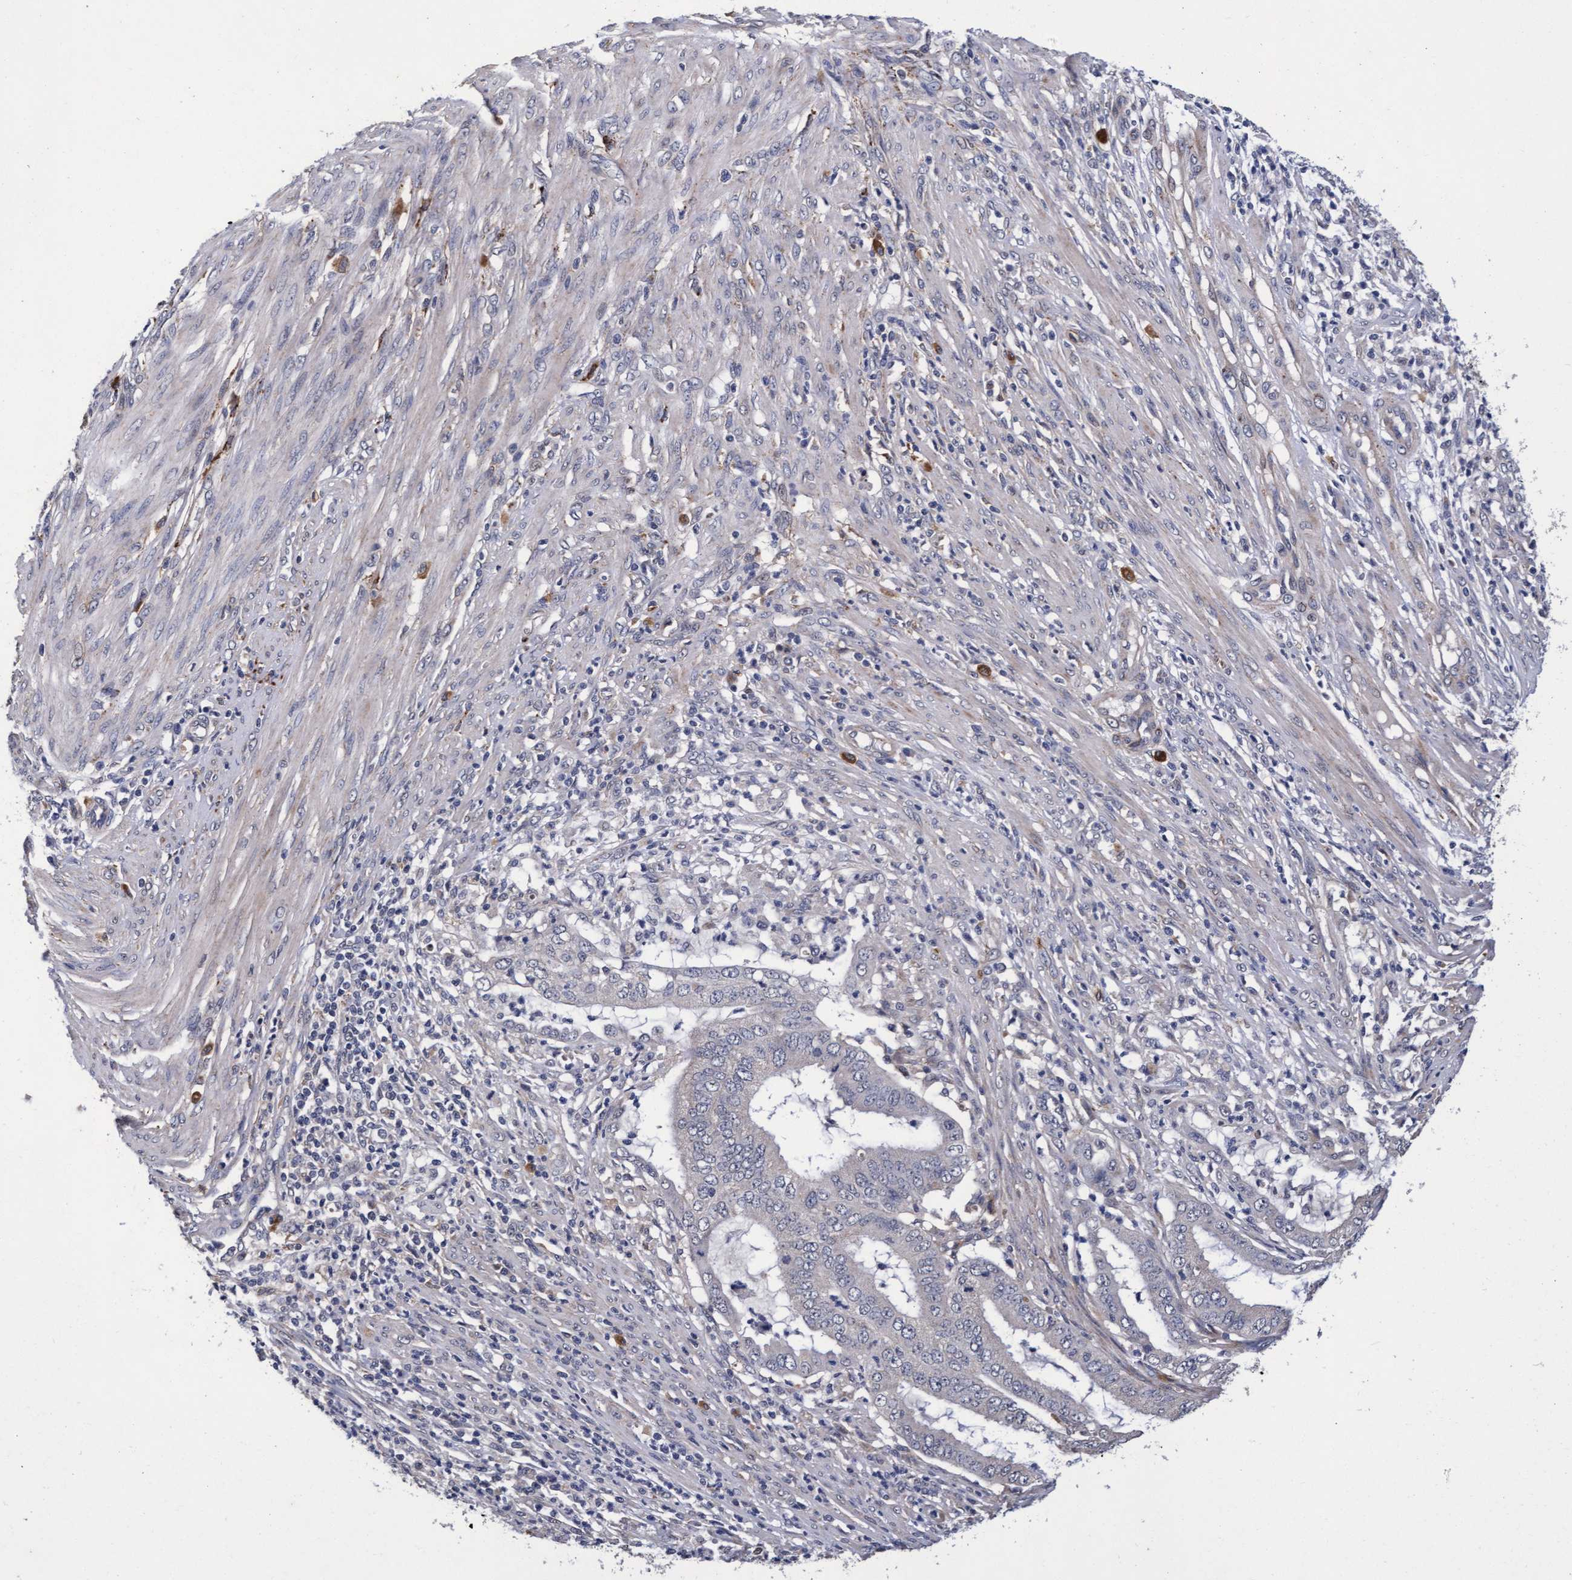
{"staining": {"intensity": "negative", "quantity": "none", "location": "none"}, "tissue": "endometrial cancer", "cell_type": "Tumor cells", "image_type": "cancer", "snomed": [{"axis": "morphology", "description": "Adenocarcinoma, NOS"}, {"axis": "topography", "description": "Endometrium"}], "caption": "Human endometrial cancer (adenocarcinoma) stained for a protein using IHC shows no positivity in tumor cells.", "gene": "CPQ", "patient": {"sex": "female", "age": 51}}